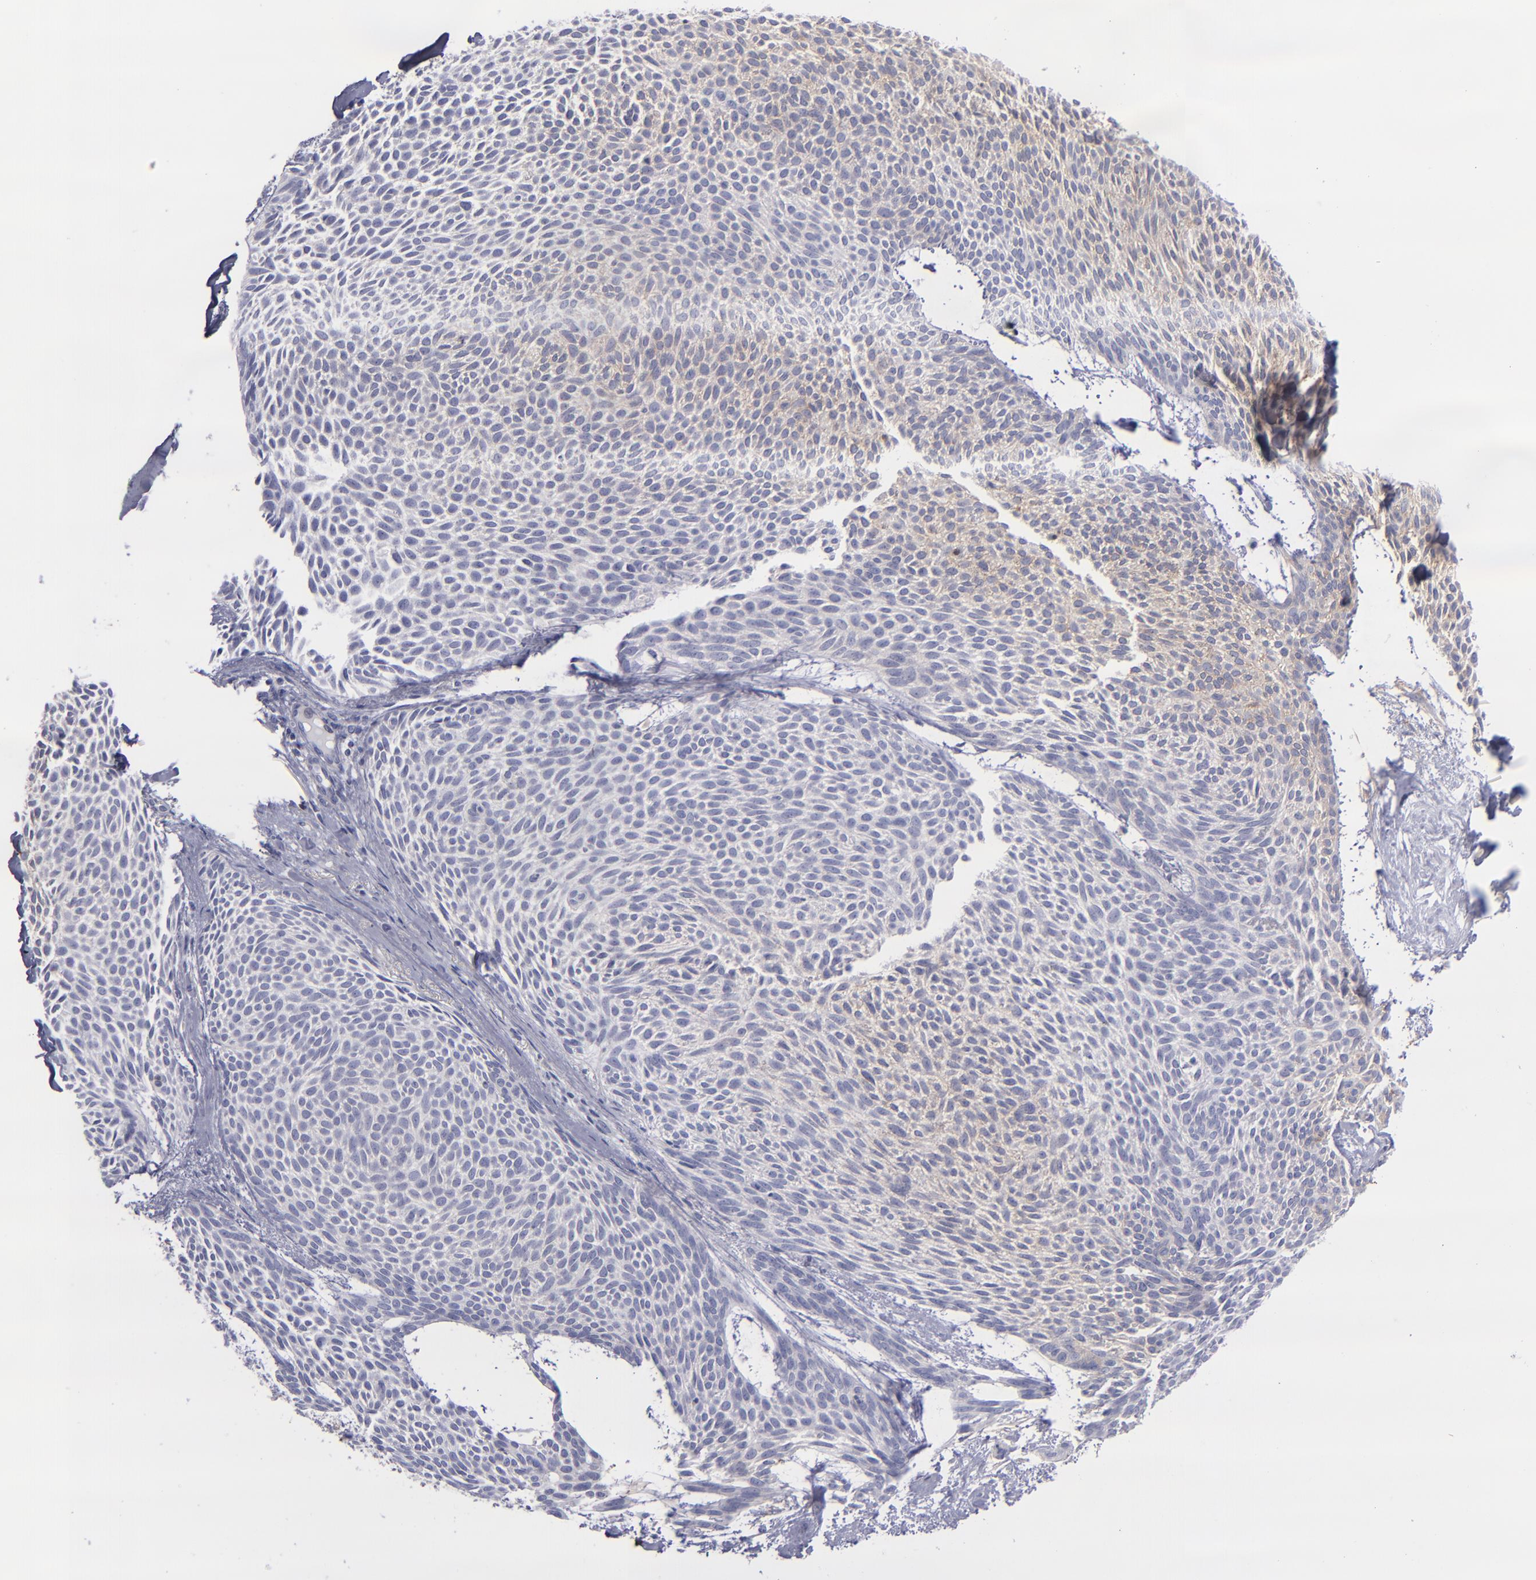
{"staining": {"intensity": "weak", "quantity": "<25%", "location": "cytoplasmic/membranous"}, "tissue": "skin cancer", "cell_type": "Tumor cells", "image_type": "cancer", "snomed": [{"axis": "morphology", "description": "Basal cell carcinoma"}, {"axis": "topography", "description": "Skin"}], "caption": "Immunohistochemical staining of skin basal cell carcinoma displays no significant staining in tumor cells.", "gene": "BSG", "patient": {"sex": "male", "age": 84}}